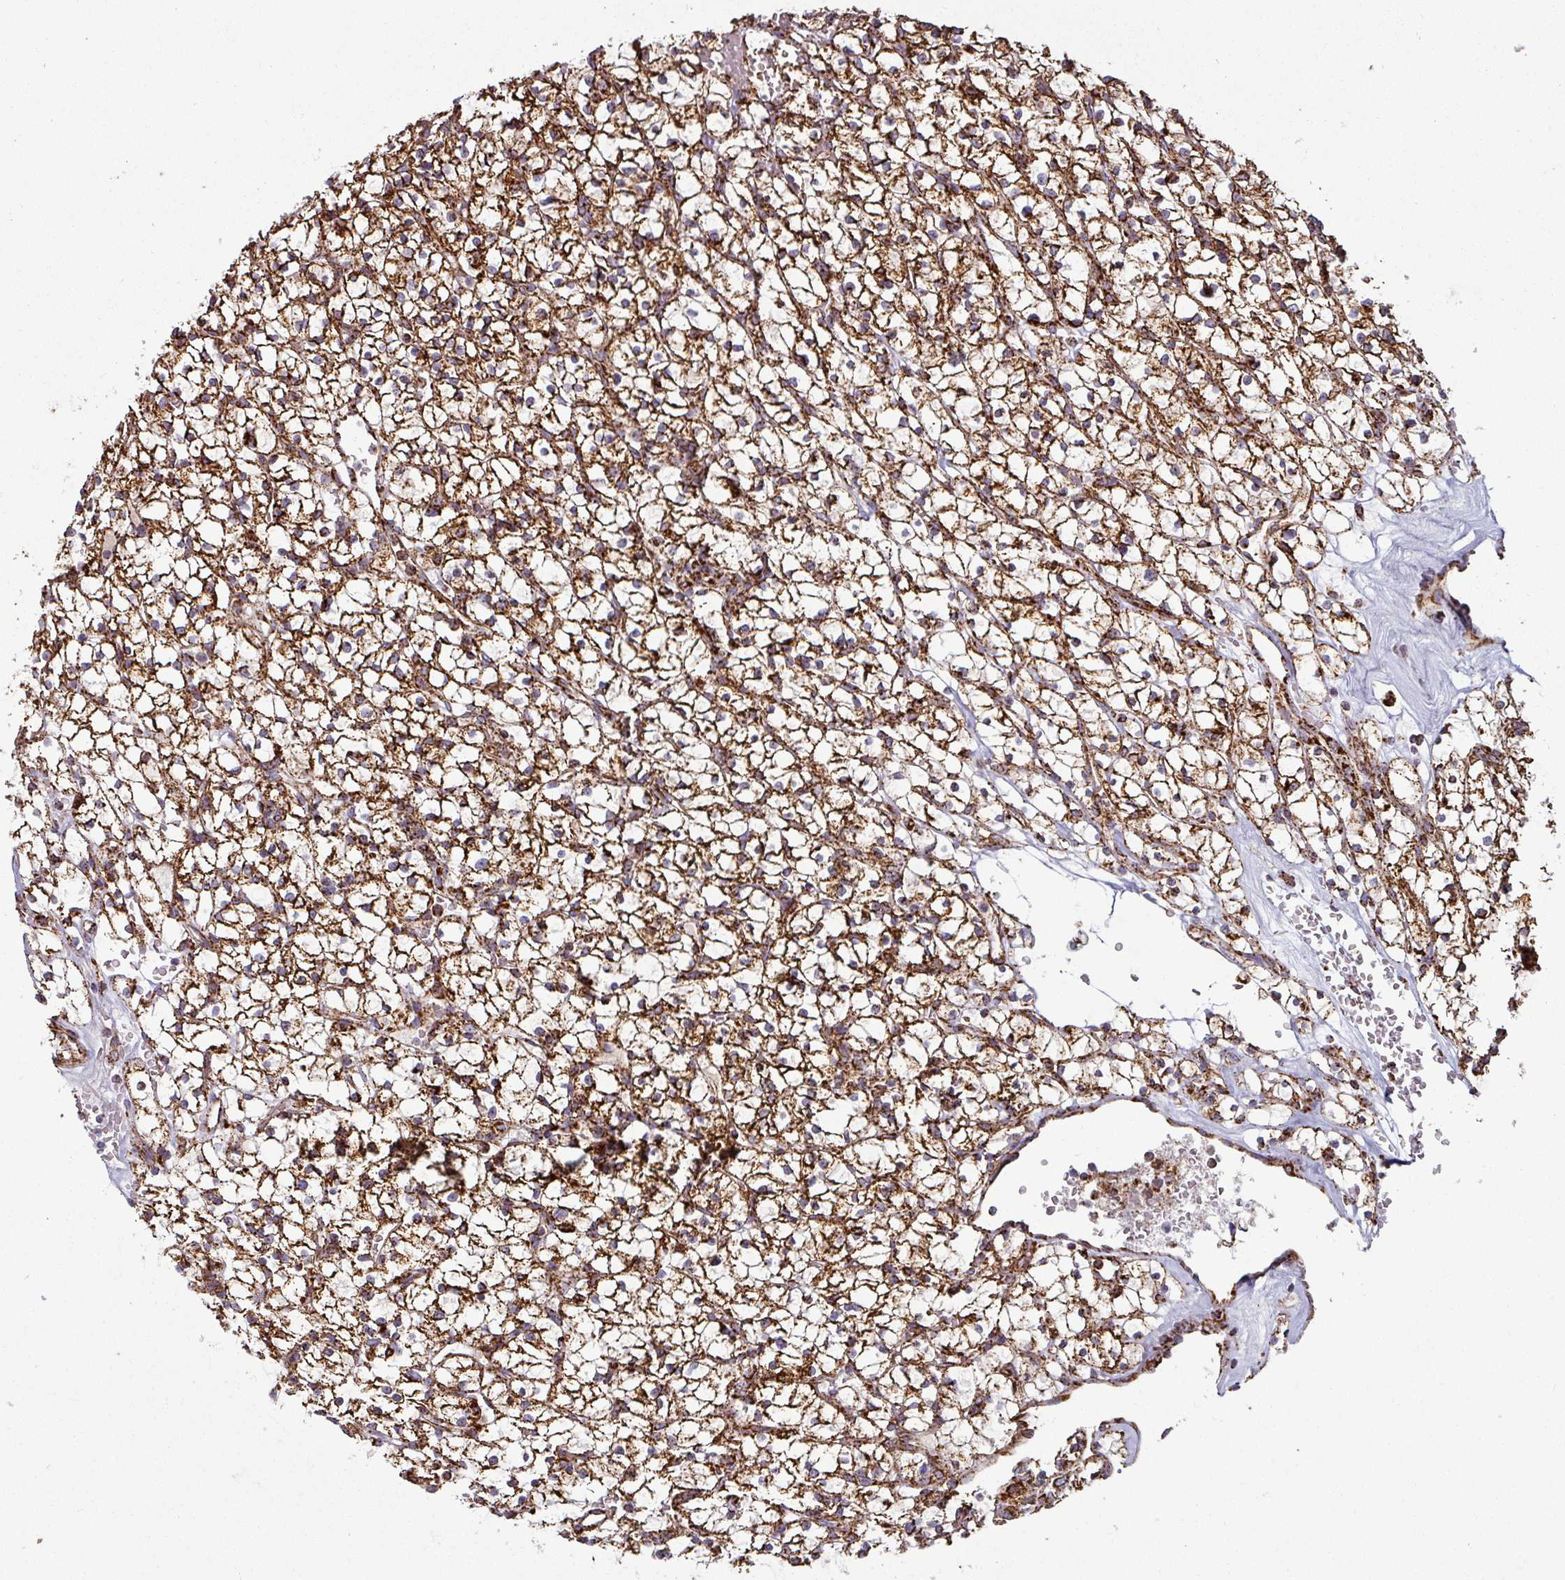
{"staining": {"intensity": "moderate", "quantity": ">75%", "location": "cytoplasmic/membranous"}, "tissue": "renal cancer", "cell_type": "Tumor cells", "image_type": "cancer", "snomed": [{"axis": "morphology", "description": "Adenocarcinoma, NOS"}, {"axis": "topography", "description": "Kidney"}], "caption": "High-magnification brightfield microscopy of renal adenocarcinoma stained with DAB (3,3'-diaminobenzidine) (brown) and counterstained with hematoxylin (blue). tumor cells exhibit moderate cytoplasmic/membranous positivity is seen in about>75% of cells. (brown staining indicates protein expression, while blue staining denotes nuclei).", "gene": "TRAP1", "patient": {"sex": "female", "age": 64}}